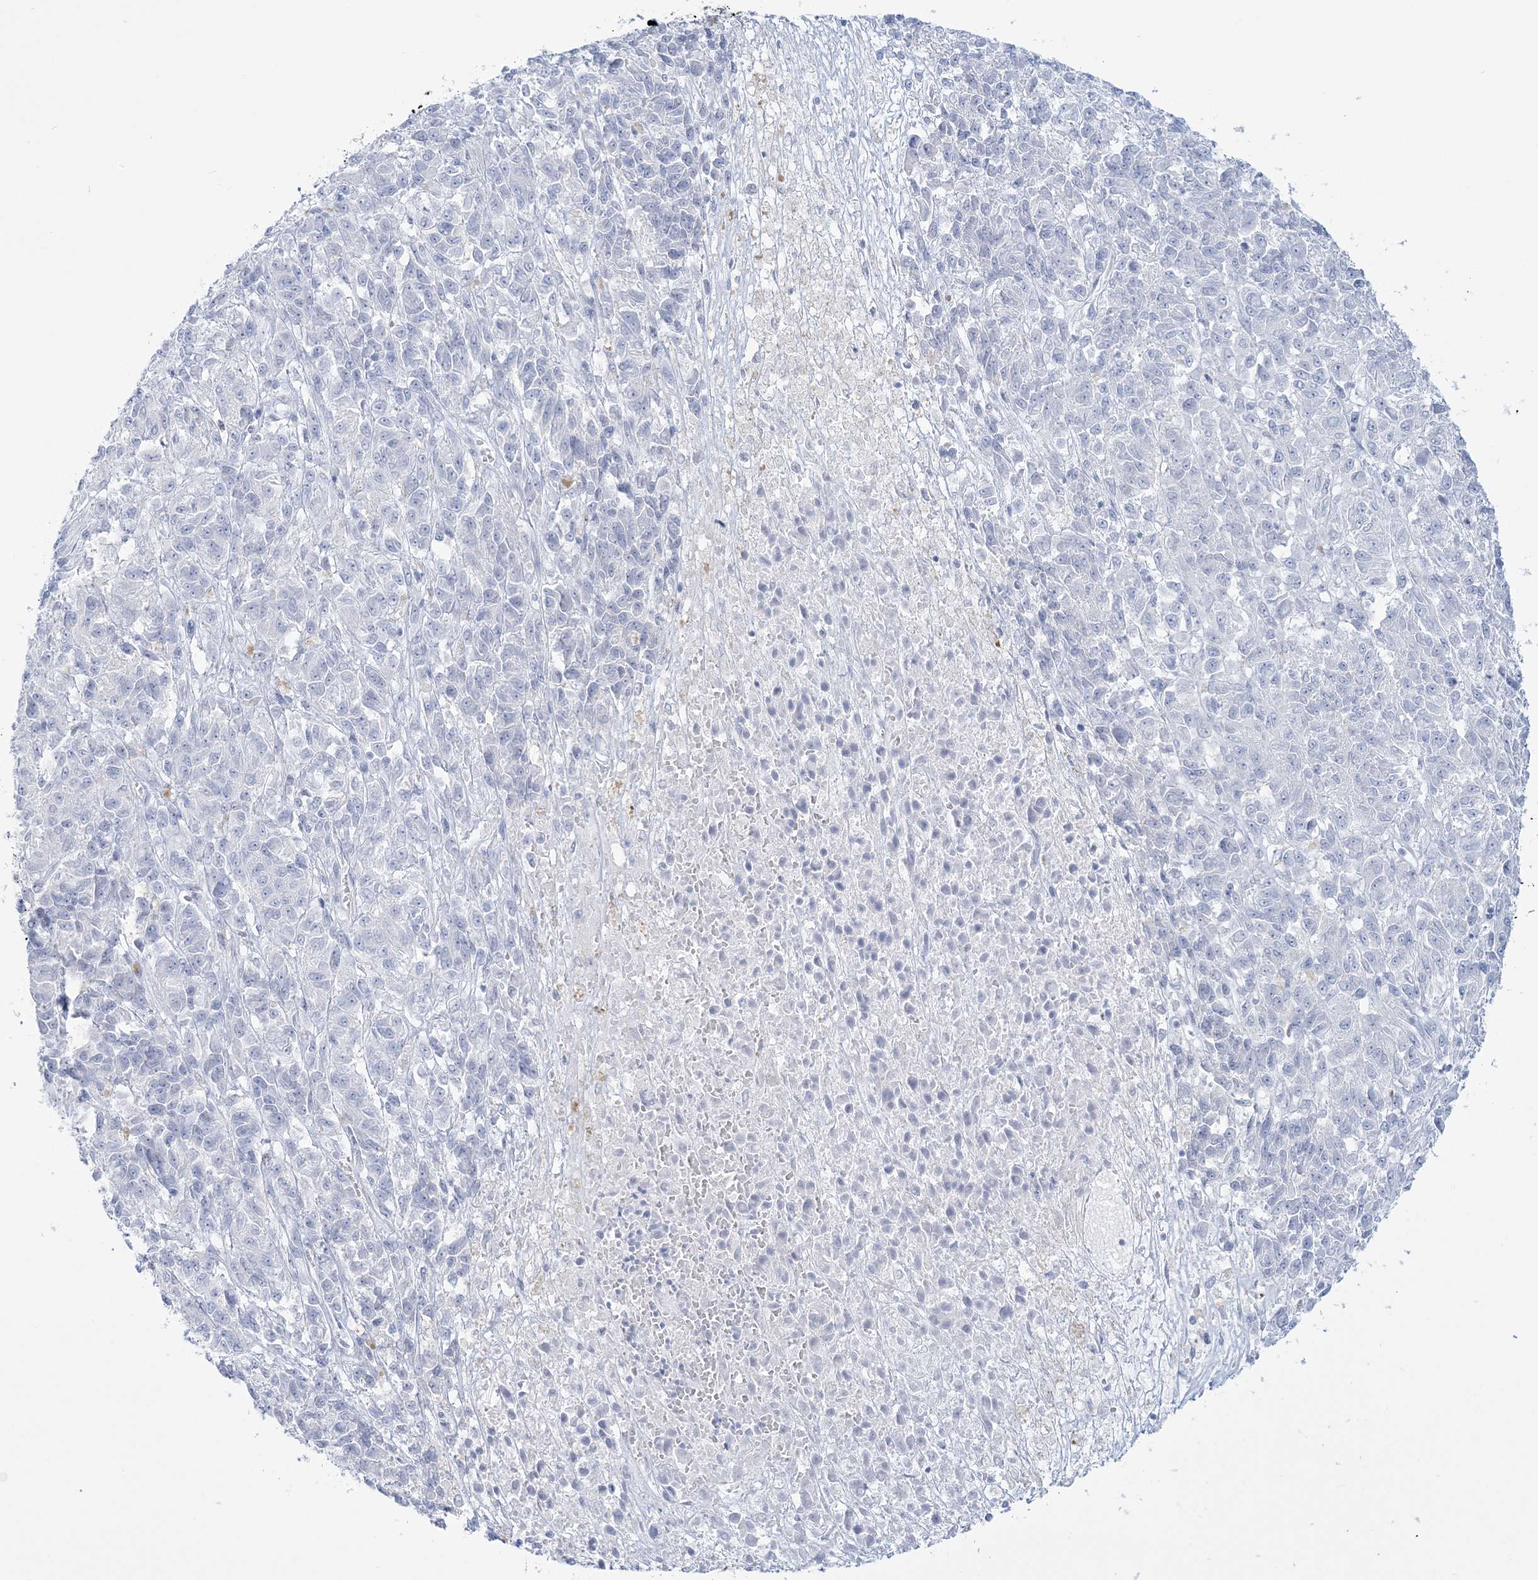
{"staining": {"intensity": "negative", "quantity": "none", "location": "none"}, "tissue": "melanoma", "cell_type": "Tumor cells", "image_type": "cancer", "snomed": [{"axis": "morphology", "description": "Malignant melanoma, Metastatic site"}, {"axis": "topography", "description": "Lung"}], "caption": "A high-resolution histopathology image shows IHC staining of malignant melanoma (metastatic site), which shows no significant expression in tumor cells. (DAB IHC, high magnification).", "gene": "ADGB", "patient": {"sex": "male", "age": 64}}